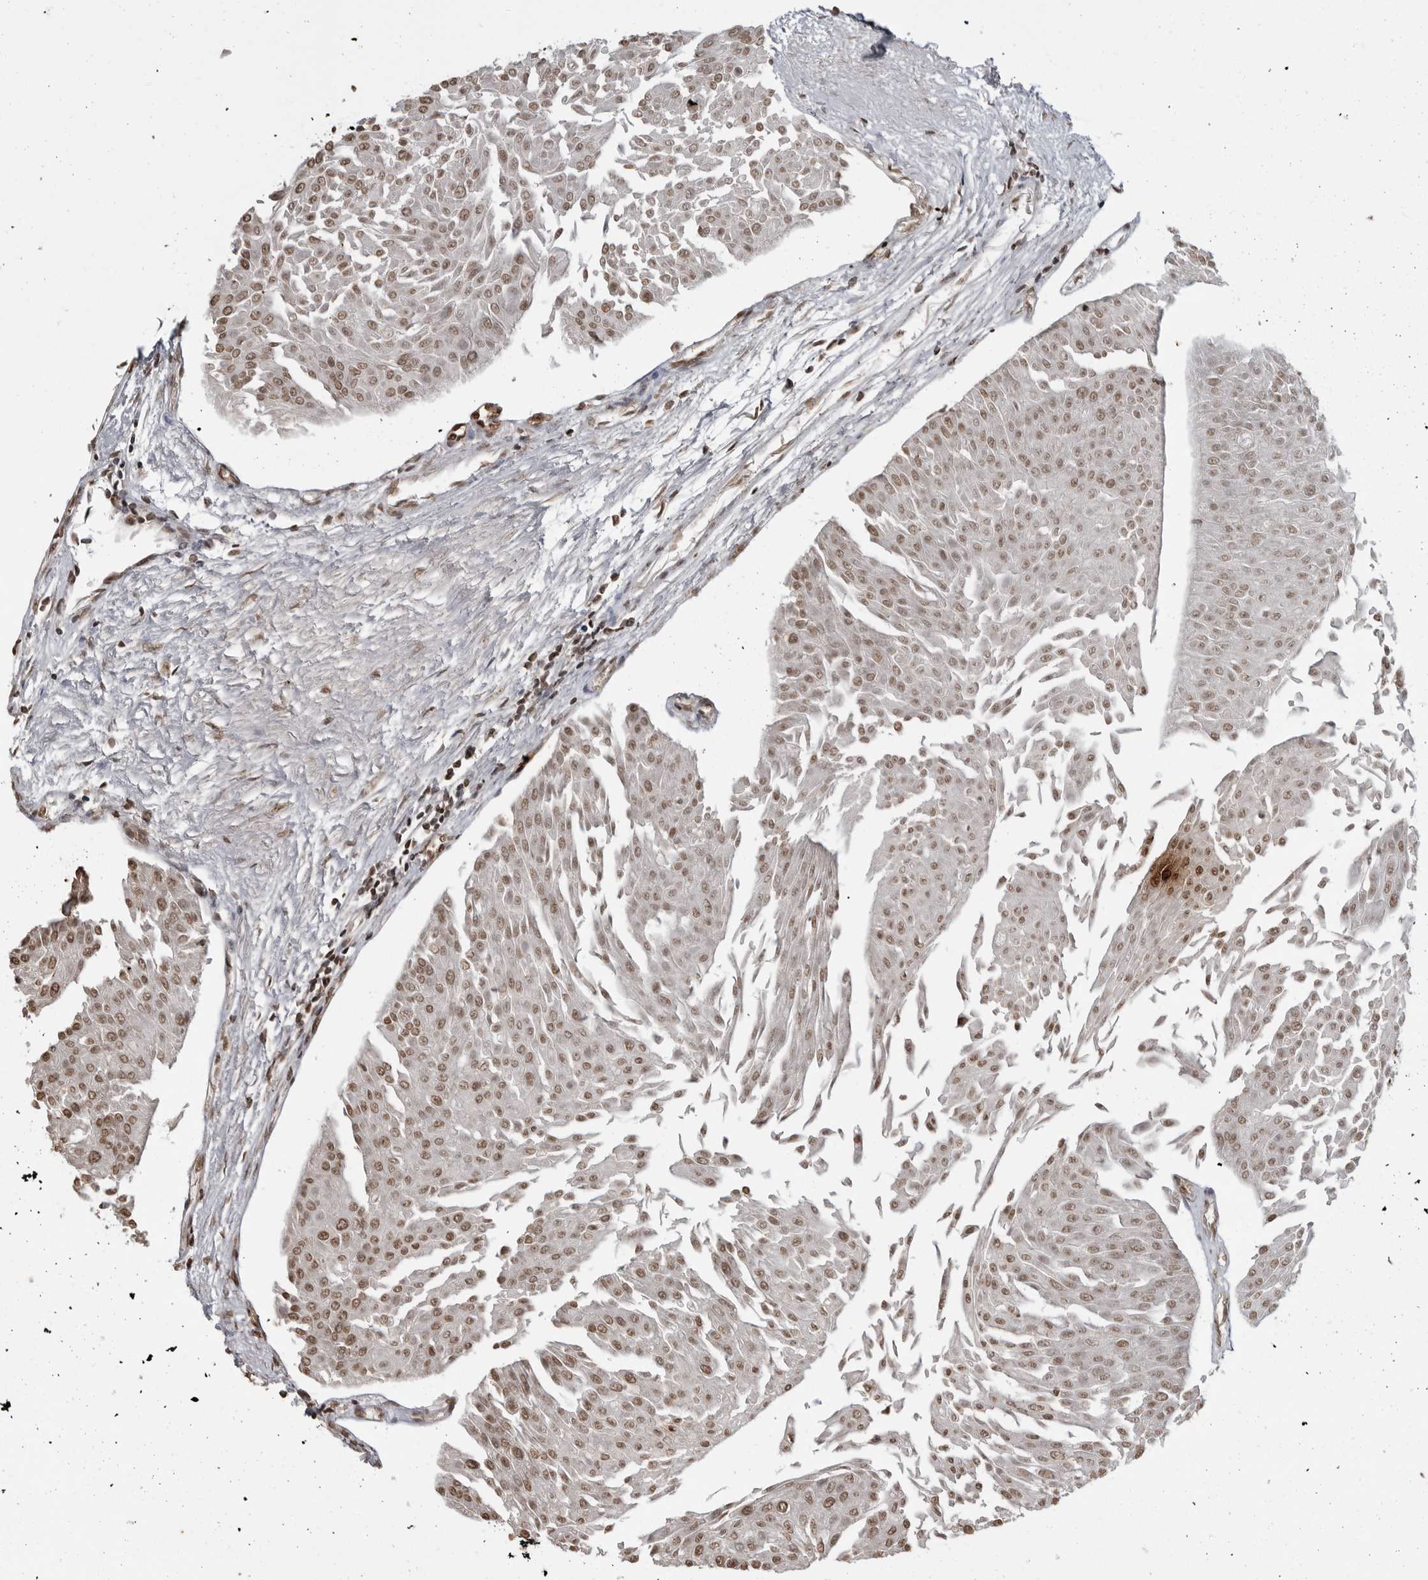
{"staining": {"intensity": "moderate", "quantity": ">75%", "location": "nuclear"}, "tissue": "urothelial cancer", "cell_type": "Tumor cells", "image_type": "cancer", "snomed": [{"axis": "morphology", "description": "Urothelial carcinoma, Low grade"}, {"axis": "topography", "description": "Urinary bladder"}], "caption": "Protein staining of urothelial cancer tissue demonstrates moderate nuclear expression in approximately >75% of tumor cells.", "gene": "SMAD2", "patient": {"sex": "male", "age": 67}}